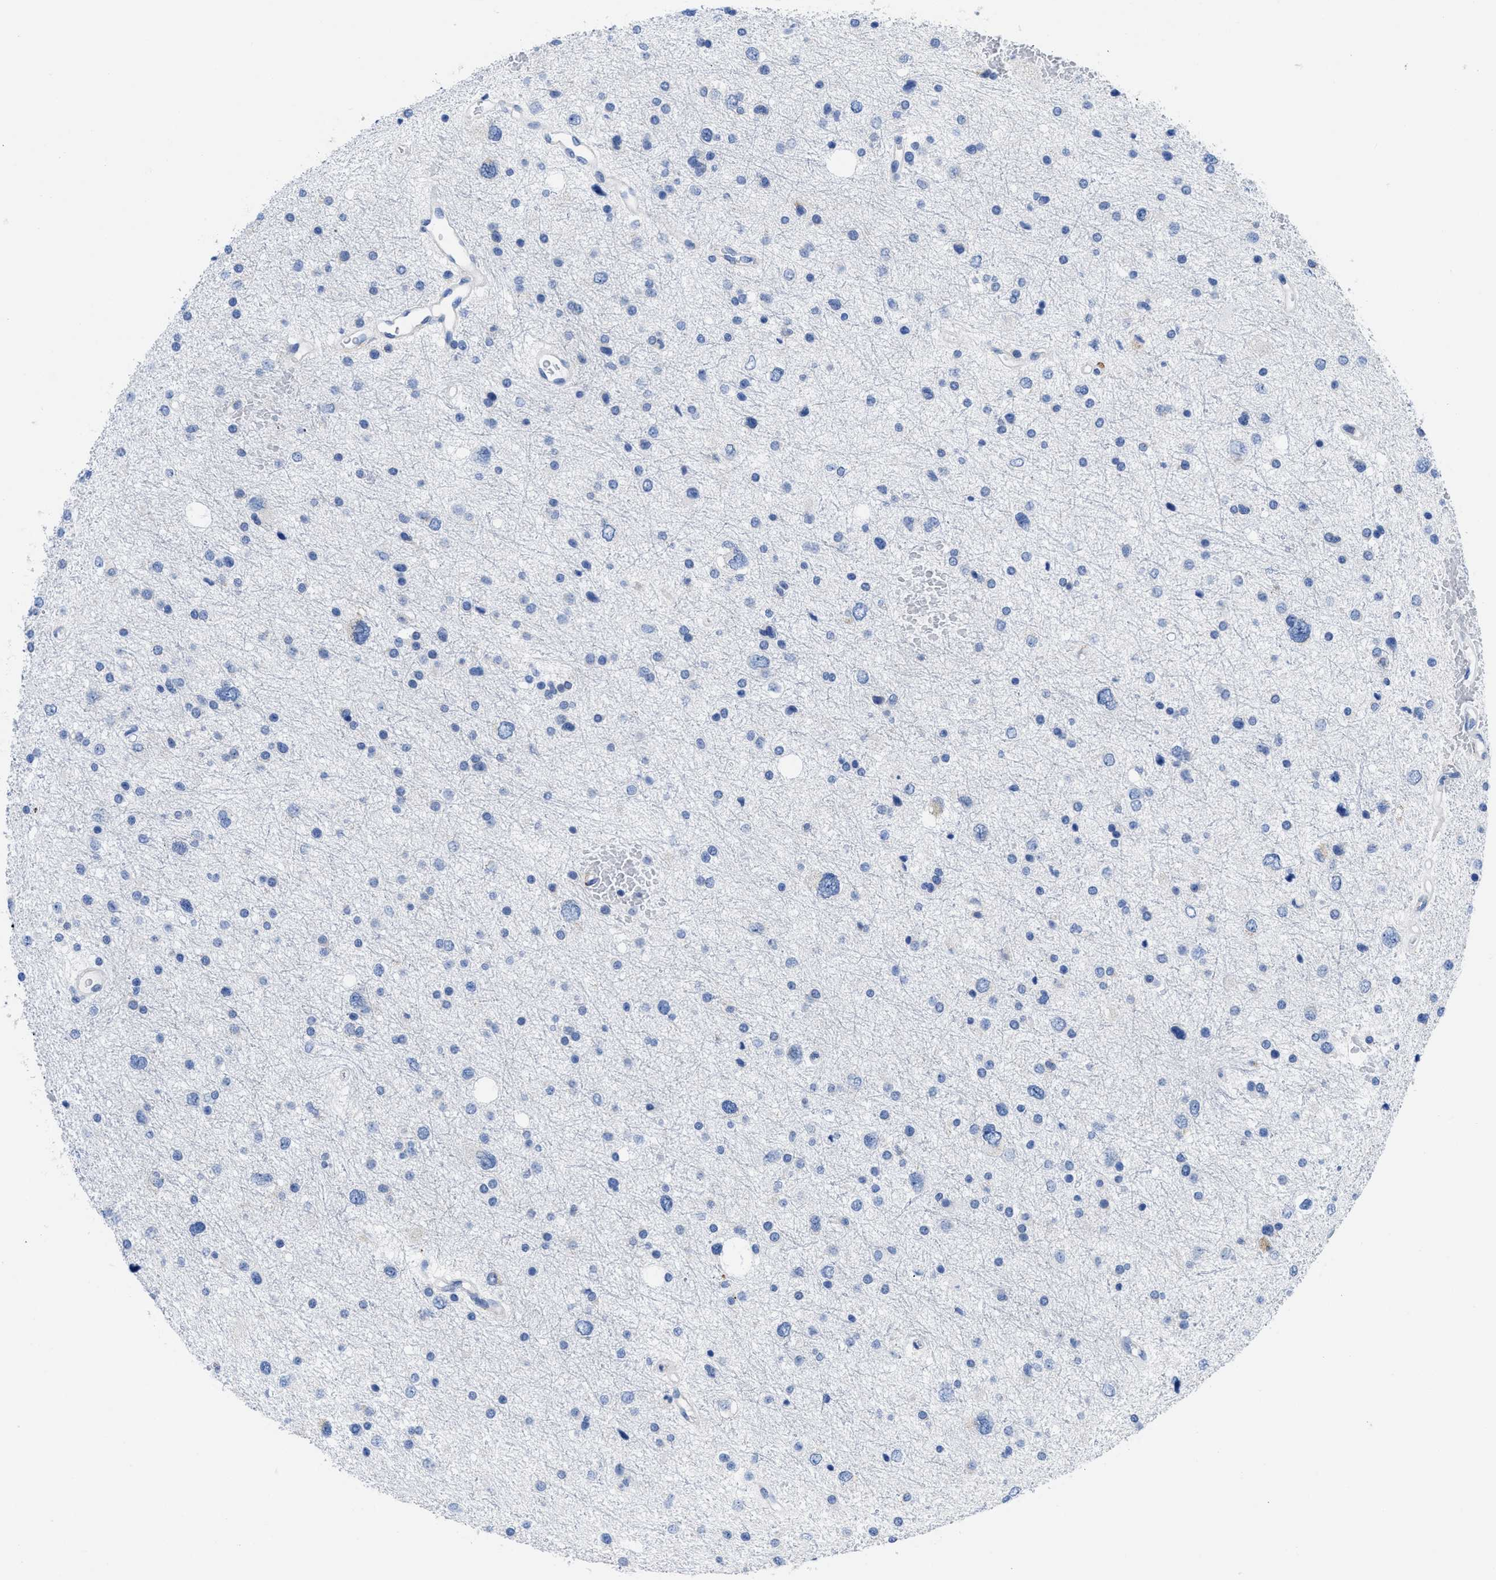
{"staining": {"intensity": "negative", "quantity": "none", "location": "none"}, "tissue": "glioma", "cell_type": "Tumor cells", "image_type": "cancer", "snomed": [{"axis": "morphology", "description": "Glioma, malignant, Low grade"}, {"axis": "topography", "description": "Brain"}], "caption": "The micrograph shows no staining of tumor cells in low-grade glioma (malignant).", "gene": "HLA-DPA1", "patient": {"sex": "female", "age": 37}}